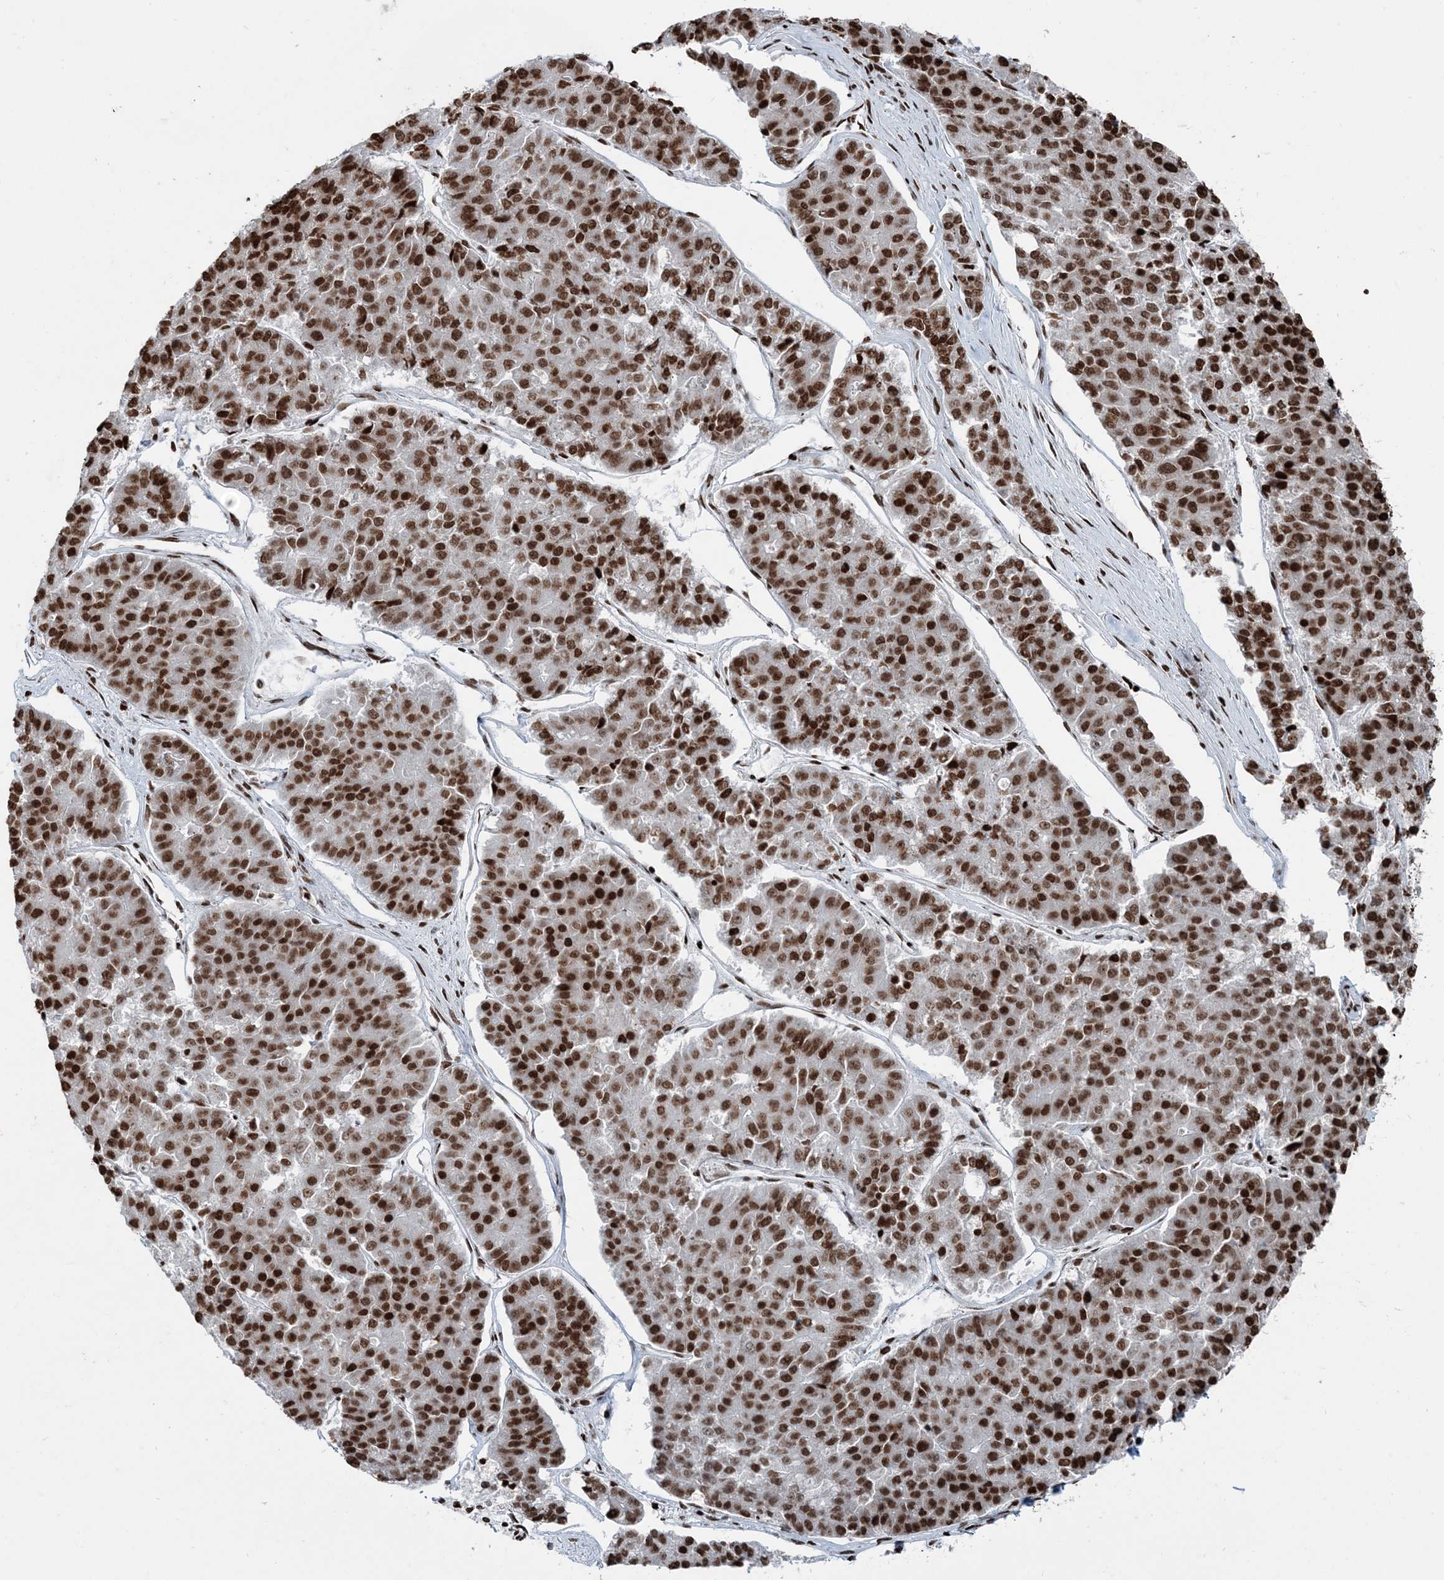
{"staining": {"intensity": "strong", "quantity": ">75%", "location": "nuclear"}, "tissue": "pancreatic cancer", "cell_type": "Tumor cells", "image_type": "cancer", "snomed": [{"axis": "morphology", "description": "Adenocarcinoma, NOS"}, {"axis": "topography", "description": "Pancreas"}], "caption": "An image showing strong nuclear expression in about >75% of tumor cells in pancreatic cancer, as visualized by brown immunohistochemical staining.", "gene": "H3-3B", "patient": {"sex": "male", "age": 50}}